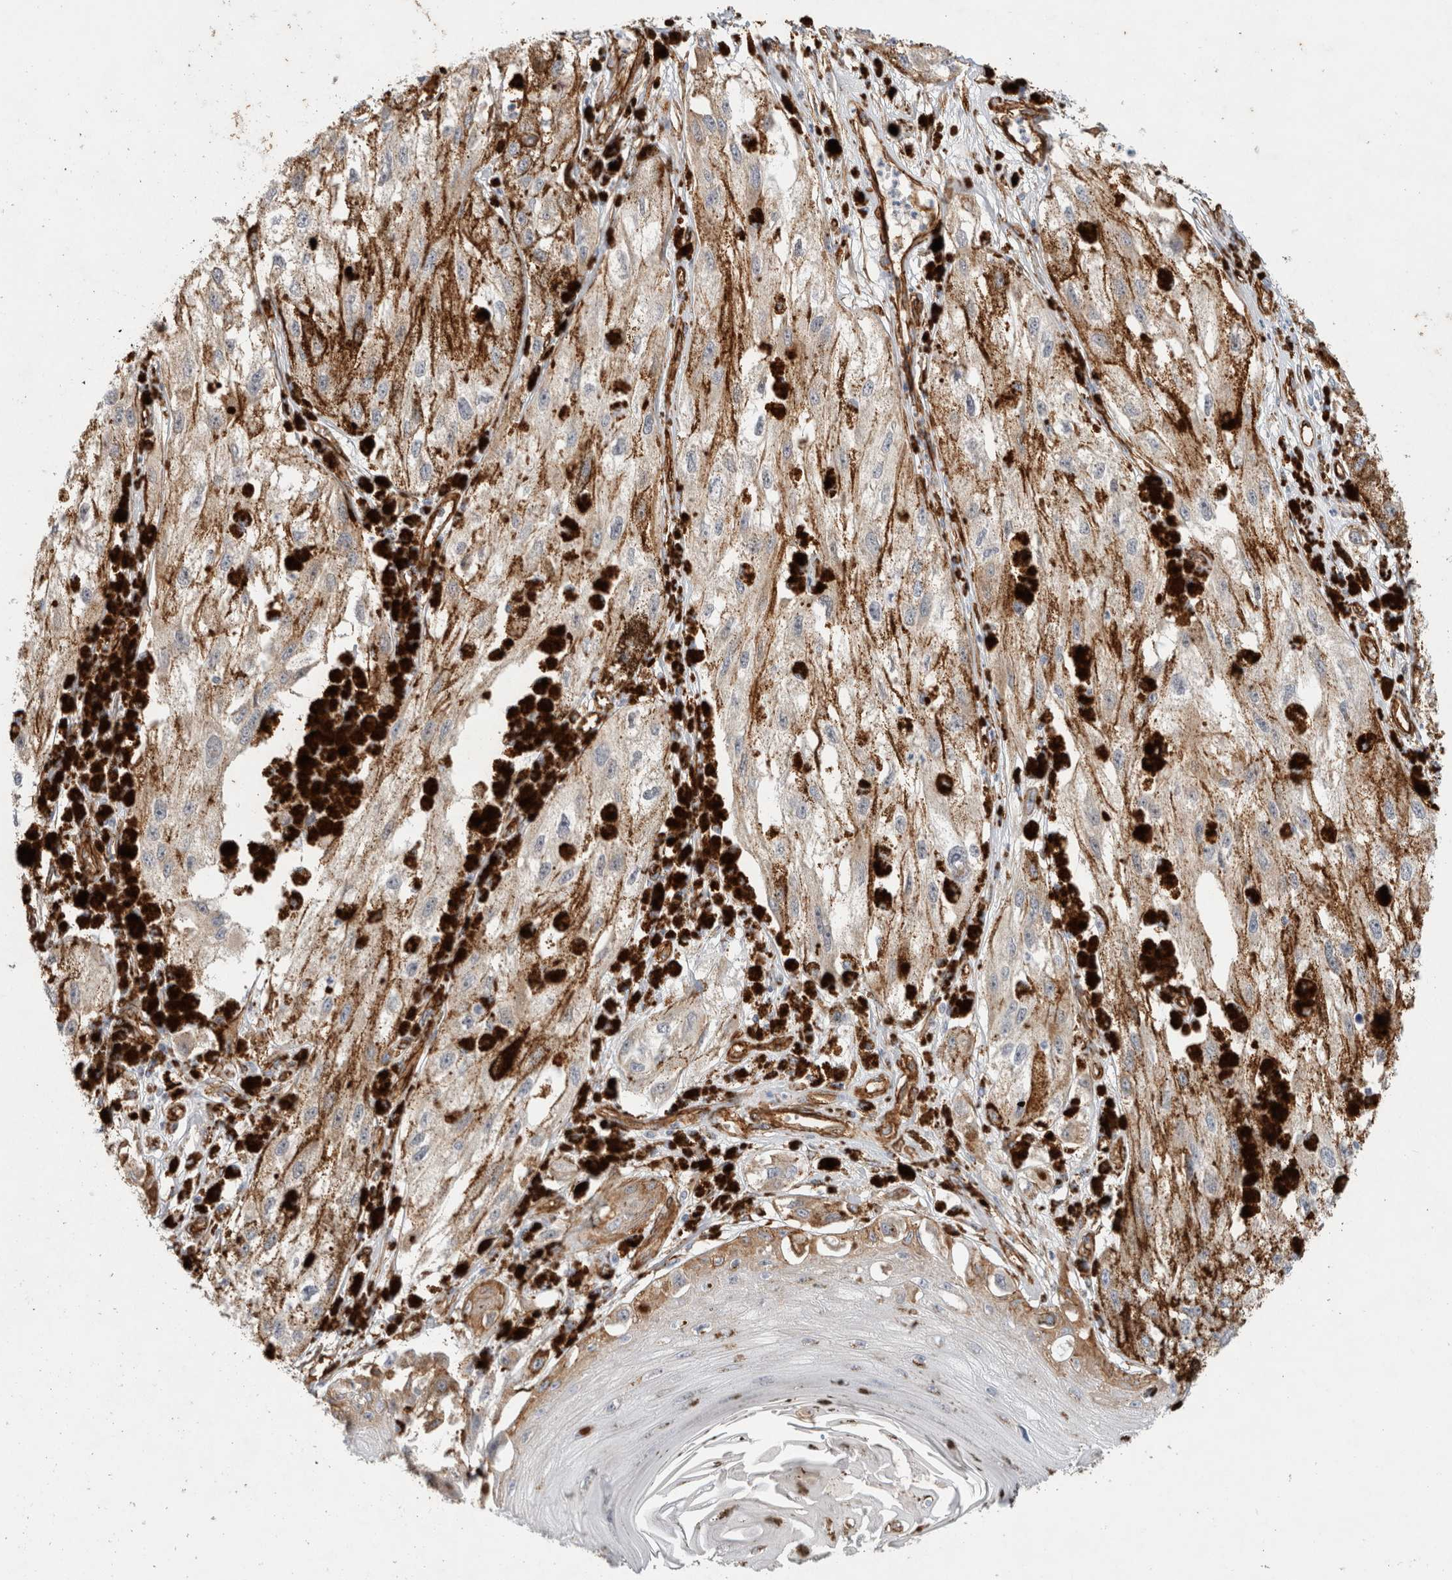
{"staining": {"intensity": "weak", "quantity": ">75%", "location": "cytoplasmic/membranous"}, "tissue": "melanoma", "cell_type": "Tumor cells", "image_type": "cancer", "snomed": [{"axis": "morphology", "description": "Malignant melanoma, NOS"}, {"axis": "topography", "description": "Skin"}], "caption": "A high-resolution histopathology image shows immunohistochemistry (IHC) staining of malignant melanoma, which demonstrates weak cytoplasmic/membranous staining in about >75% of tumor cells.", "gene": "JMJD4", "patient": {"sex": "male", "age": 88}}